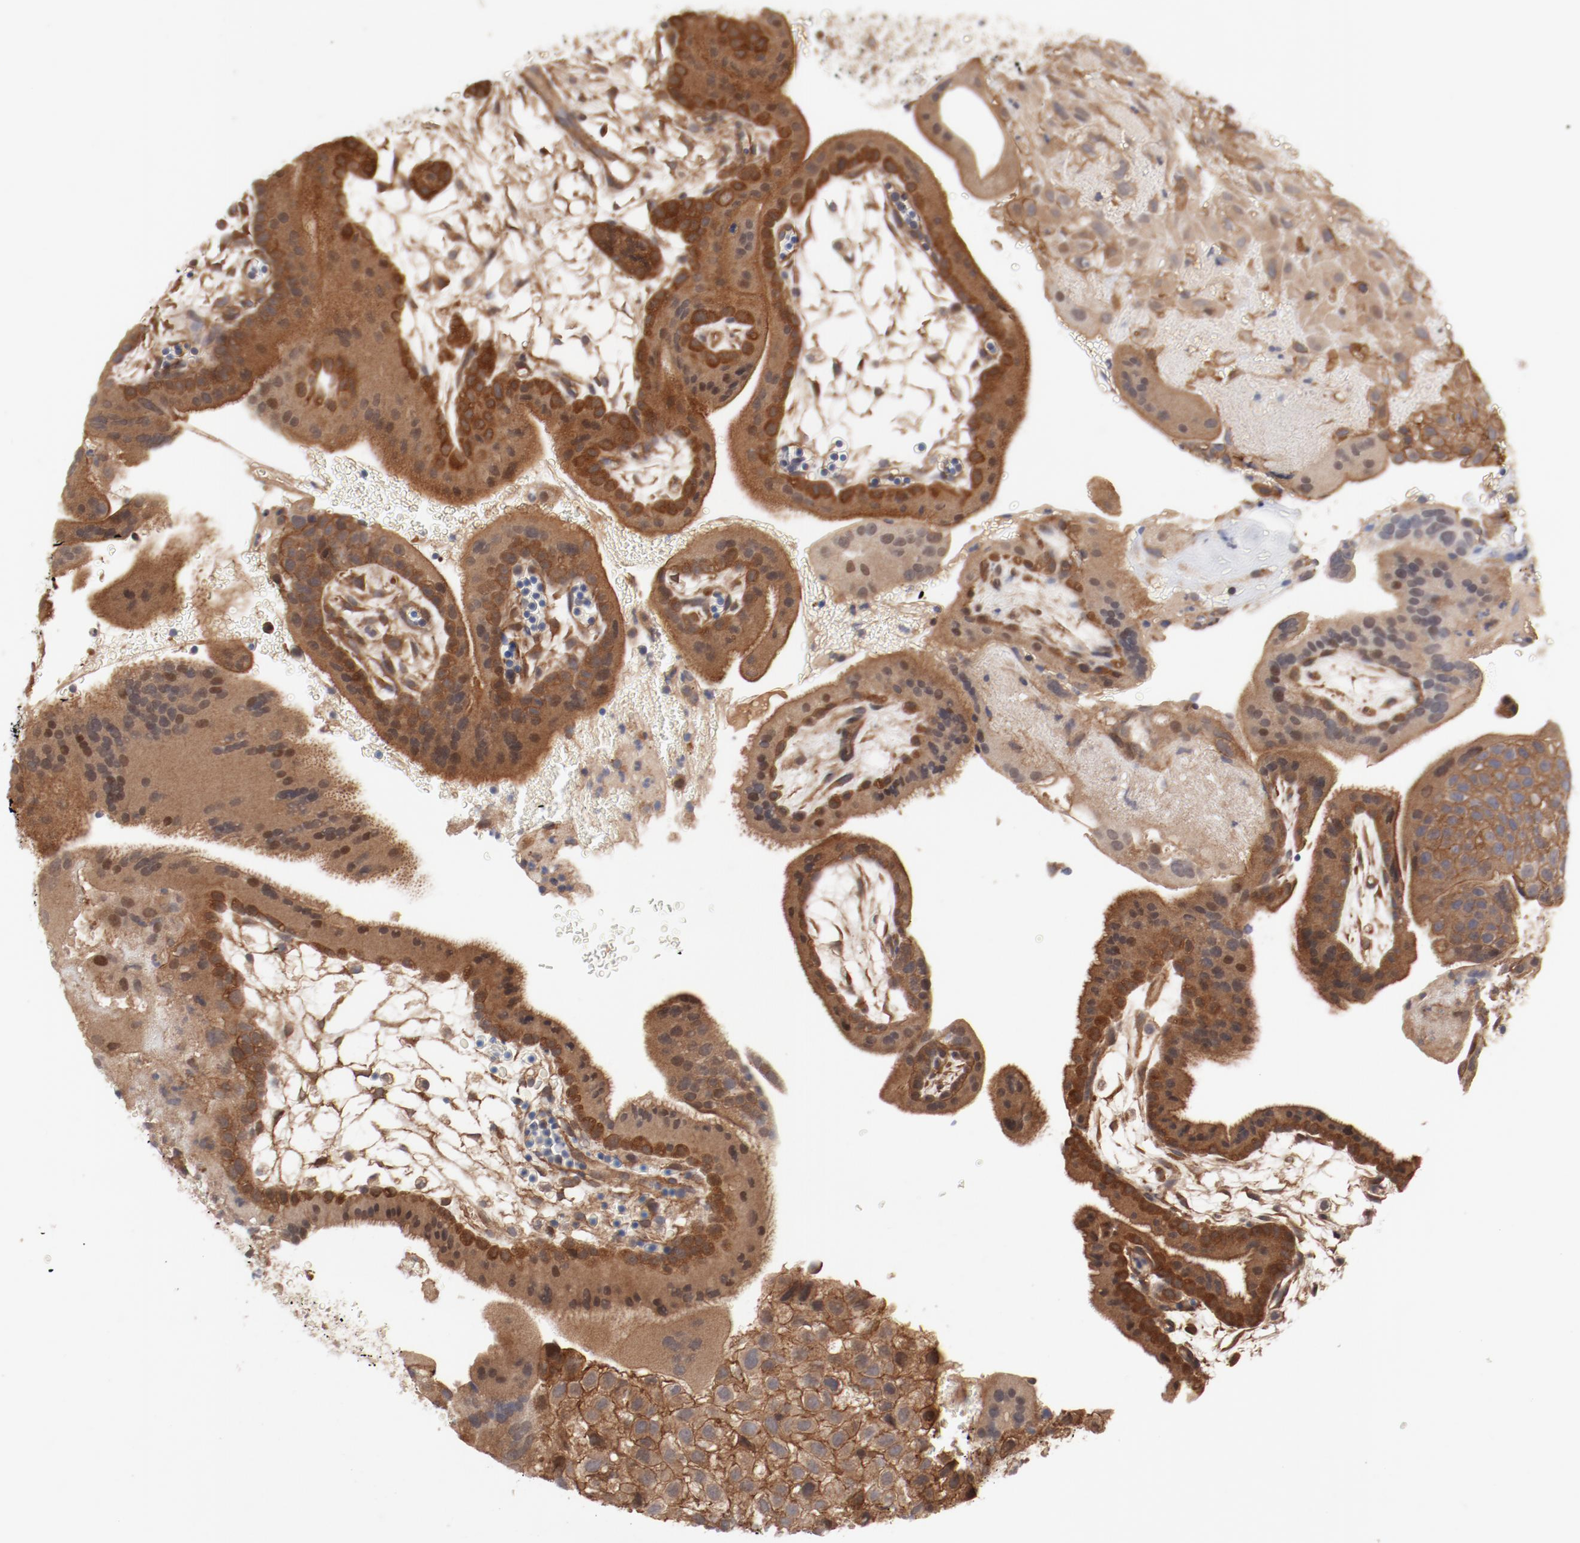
{"staining": {"intensity": "weak", "quantity": ">75%", "location": "cytoplasmic/membranous"}, "tissue": "placenta", "cell_type": "Decidual cells", "image_type": "normal", "snomed": [{"axis": "morphology", "description": "Normal tissue, NOS"}, {"axis": "topography", "description": "Placenta"}], "caption": "Weak cytoplasmic/membranous protein positivity is seen in approximately >75% of decidual cells in placenta.", "gene": "PITPNM2", "patient": {"sex": "female", "age": 19}}